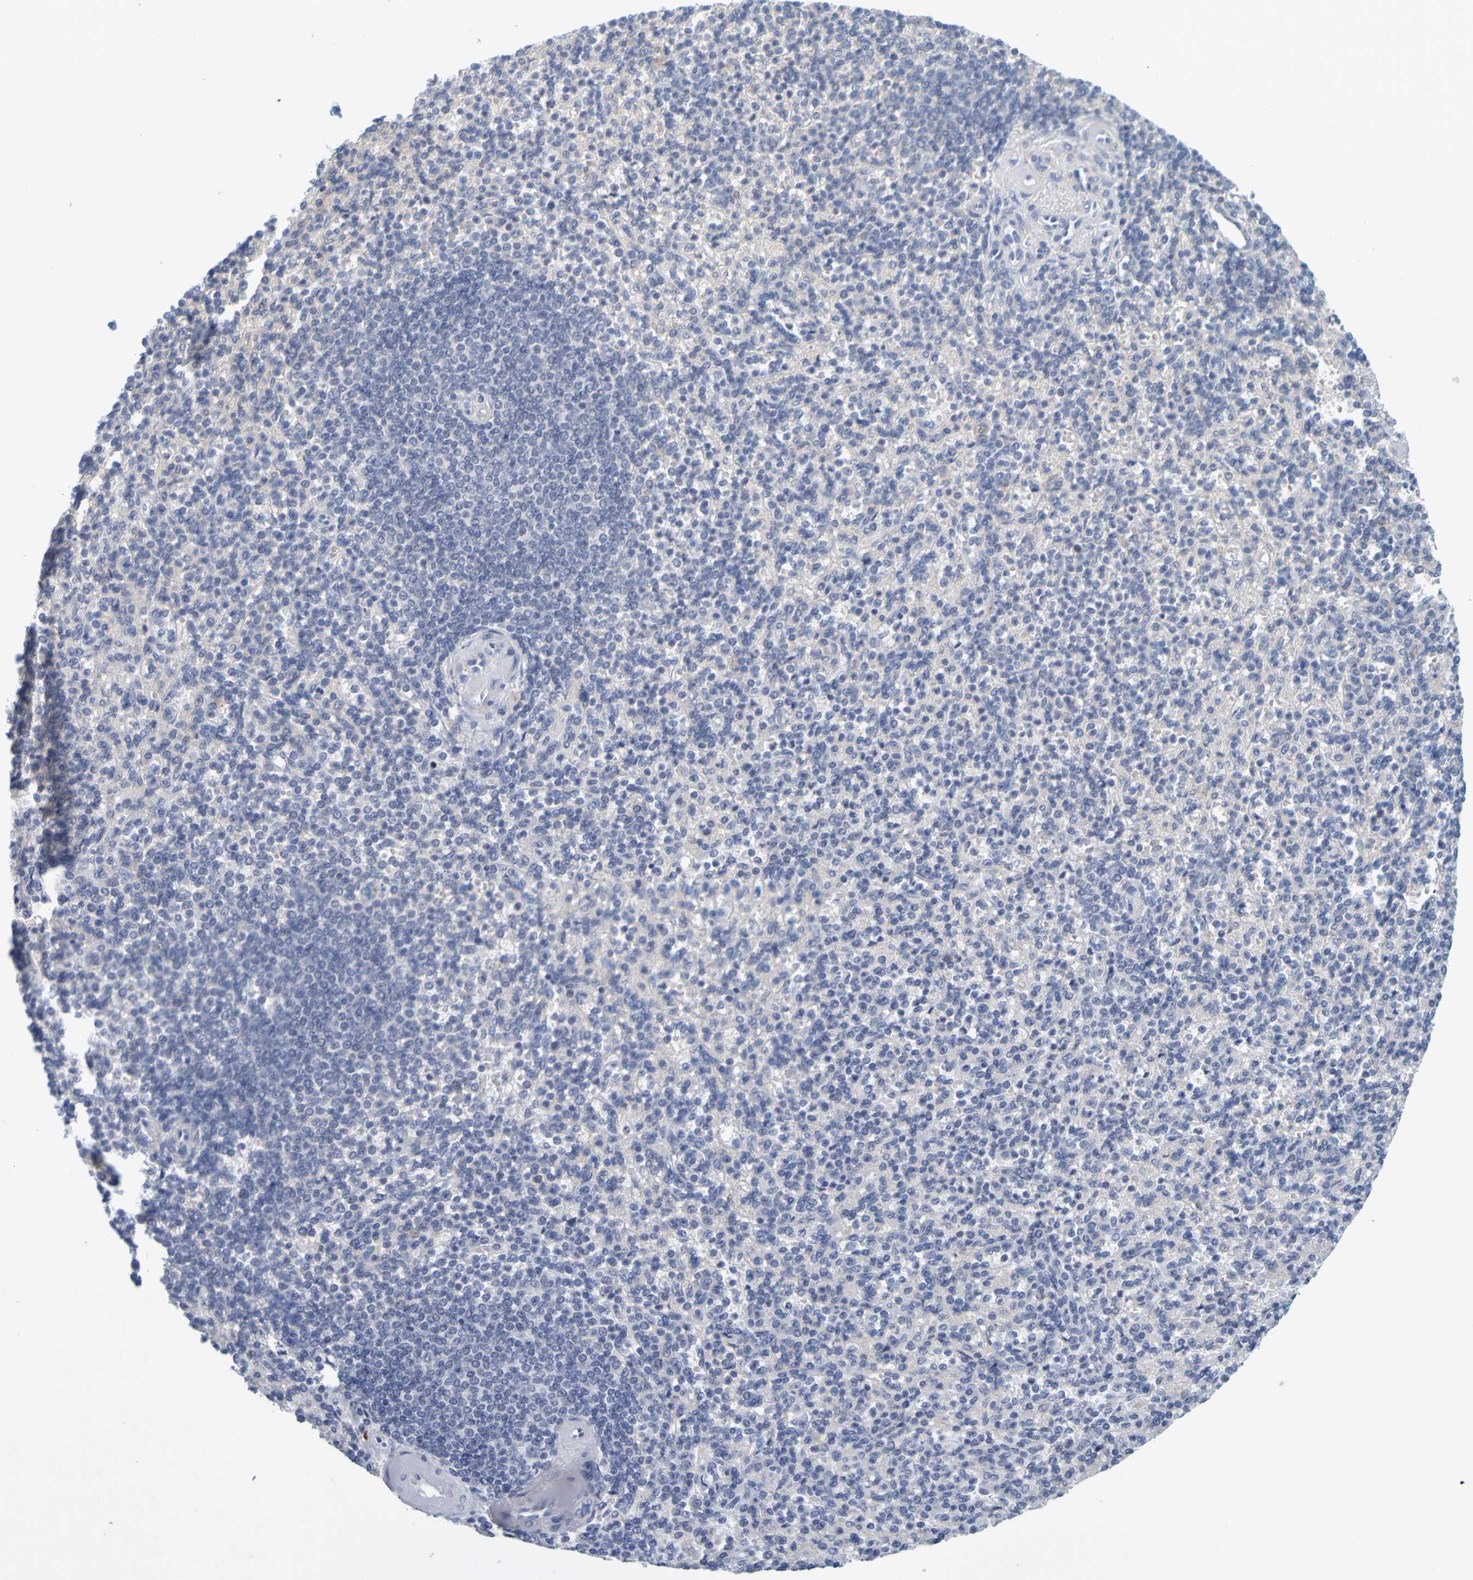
{"staining": {"intensity": "negative", "quantity": "none", "location": "none"}, "tissue": "spleen", "cell_type": "Cells in red pulp", "image_type": "normal", "snomed": [{"axis": "morphology", "description": "Normal tissue, NOS"}, {"axis": "topography", "description": "Spleen"}], "caption": "This is a photomicrograph of immunohistochemistry (IHC) staining of normal spleen, which shows no expression in cells in red pulp.", "gene": "ENDOU", "patient": {"sex": "female", "age": 74}}